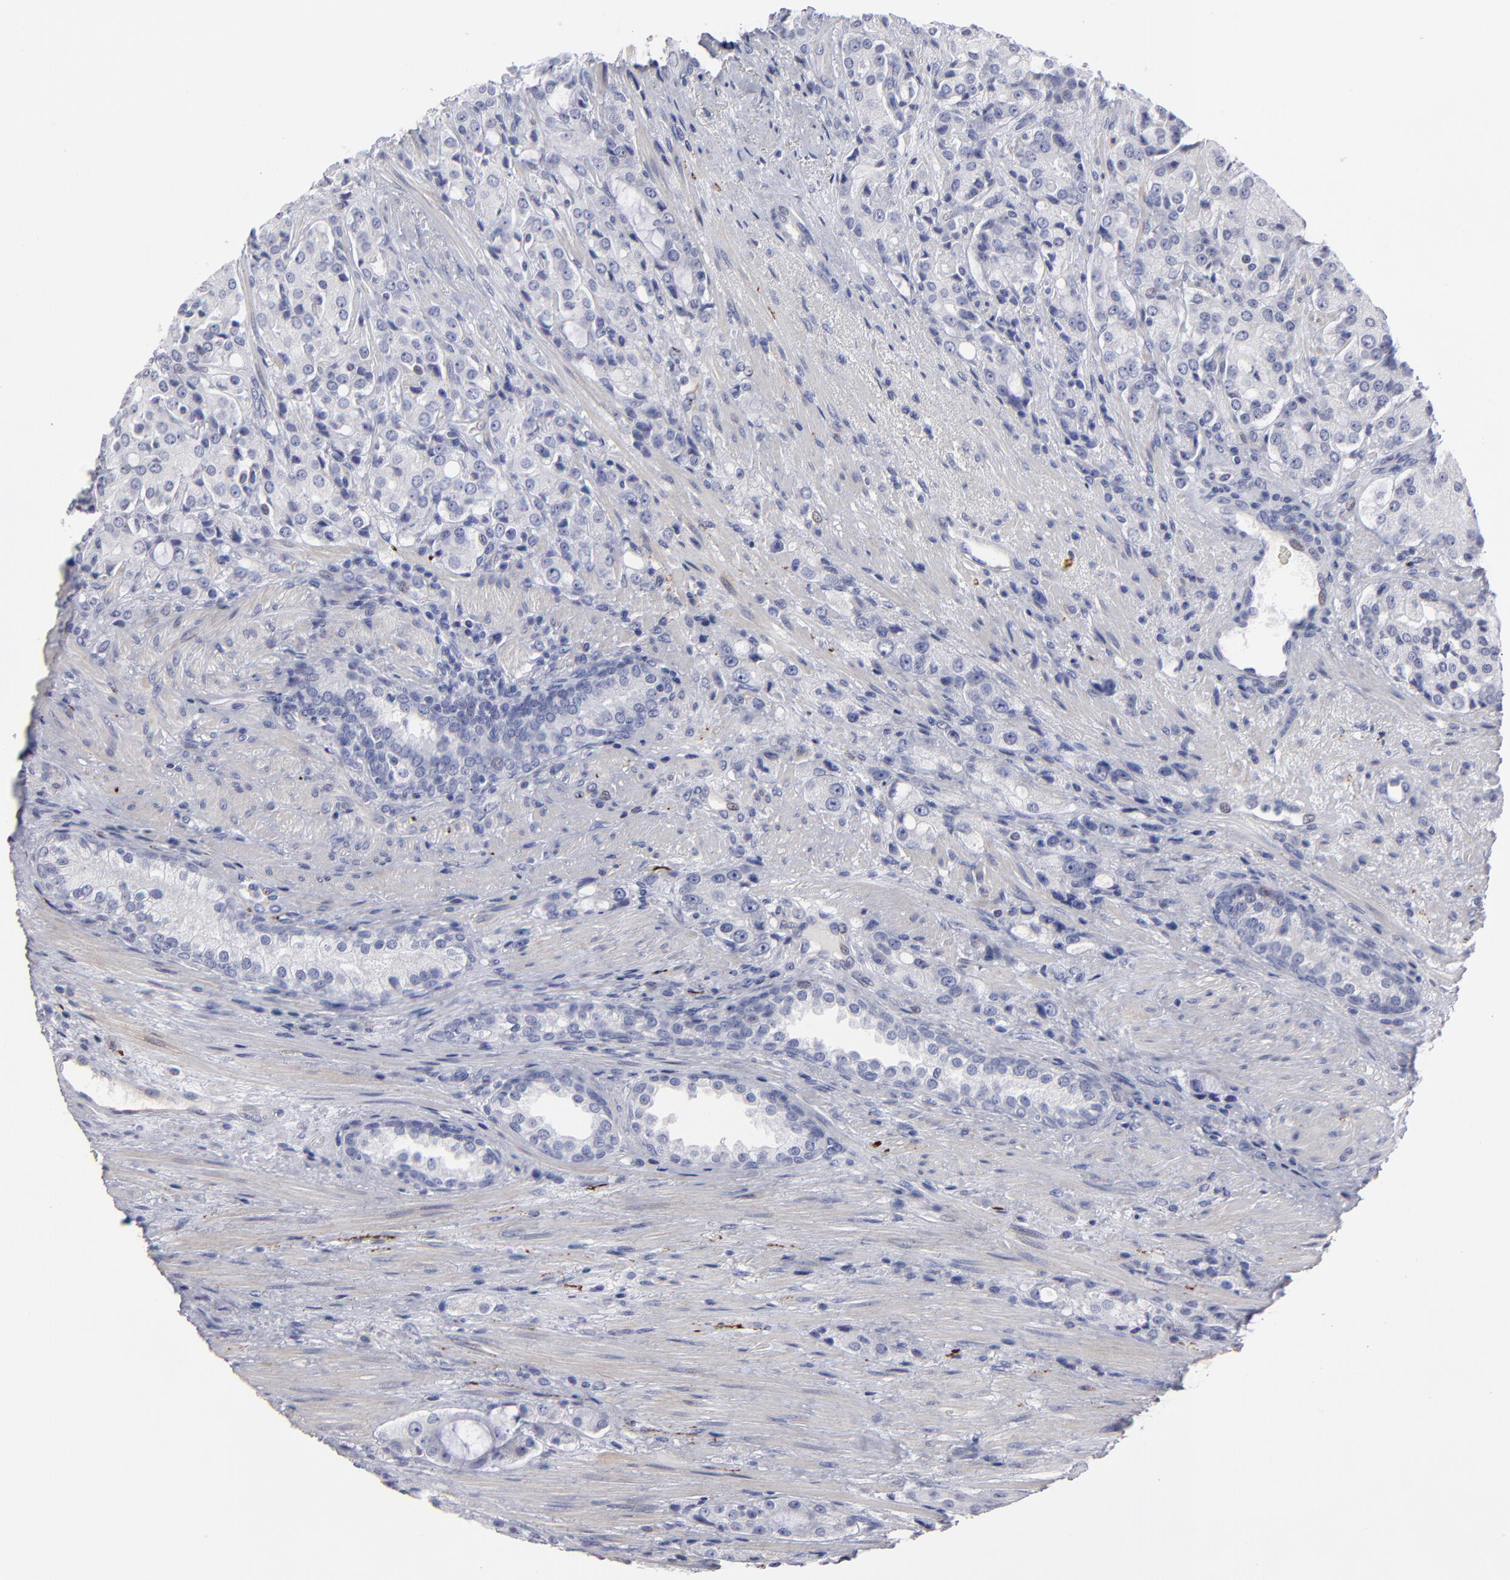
{"staining": {"intensity": "negative", "quantity": "none", "location": "none"}, "tissue": "prostate cancer", "cell_type": "Tumor cells", "image_type": "cancer", "snomed": [{"axis": "morphology", "description": "Adenocarcinoma, High grade"}, {"axis": "topography", "description": "Prostate"}], "caption": "DAB (3,3'-diaminobenzidine) immunohistochemical staining of prostate cancer reveals no significant positivity in tumor cells.", "gene": "CADM3", "patient": {"sex": "male", "age": 72}}